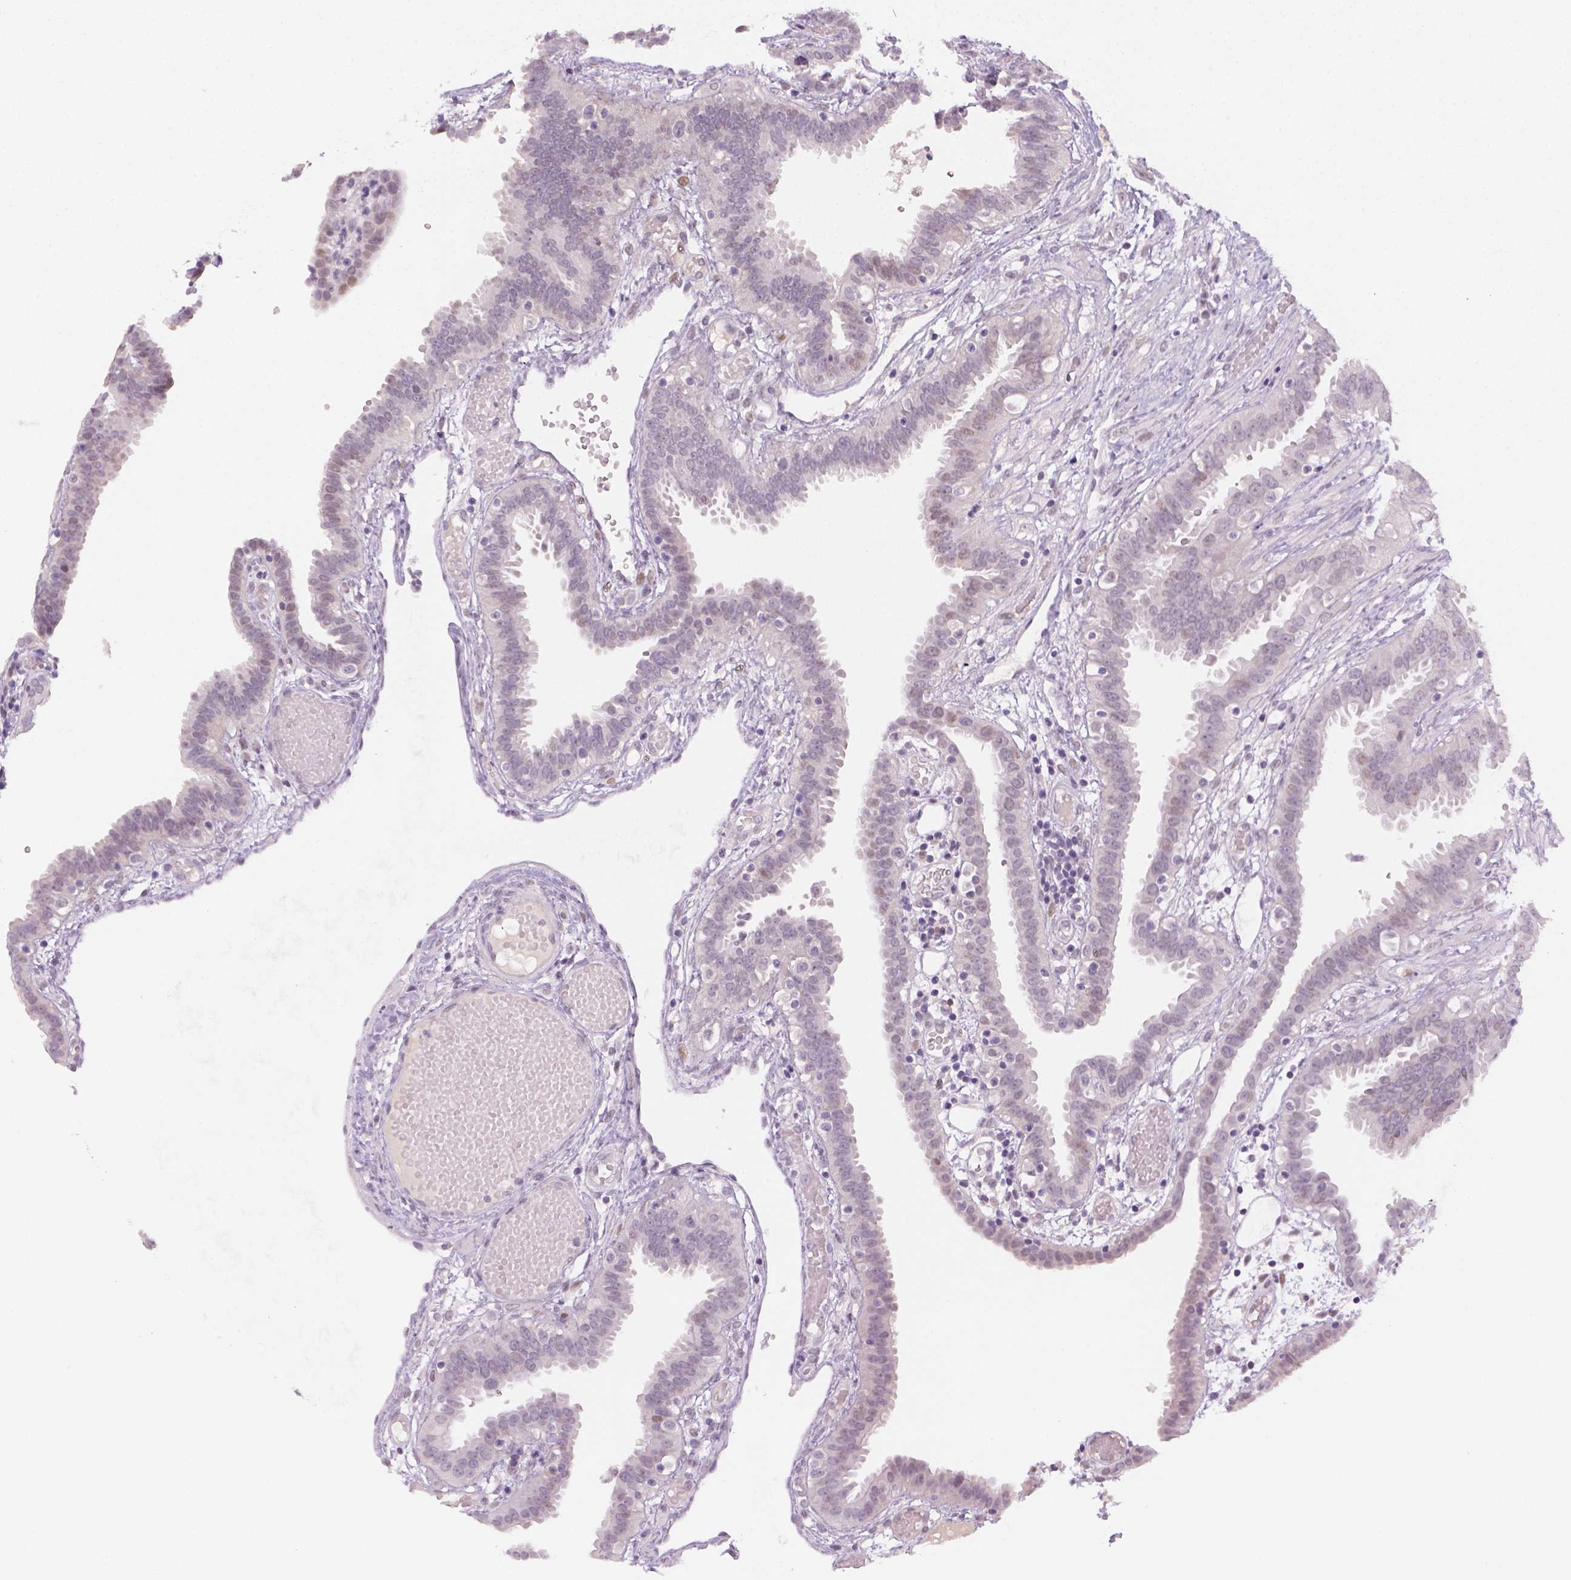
{"staining": {"intensity": "negative", "quantity": "none", "location": "none"}, "tissue": "fallopian tube", "cell_type": "Glandular cells", "image_type": "normal", "snomed": [{"axis": "morphology", "description": "Normal tissue, NOS"}, {"axis": "topography", "description": "Fallopian tube"}], "caption": "DAB immunohistochemical staining of normal fallopian tube demonstrates no significant positivity in glandular cells. (DAB (3,3'-diaminobenzidine) IHC visualized using brightfield microscopy, high magnification).", "gene": "MAGEB3", "patient": {"sex": "female", "age": 37}}